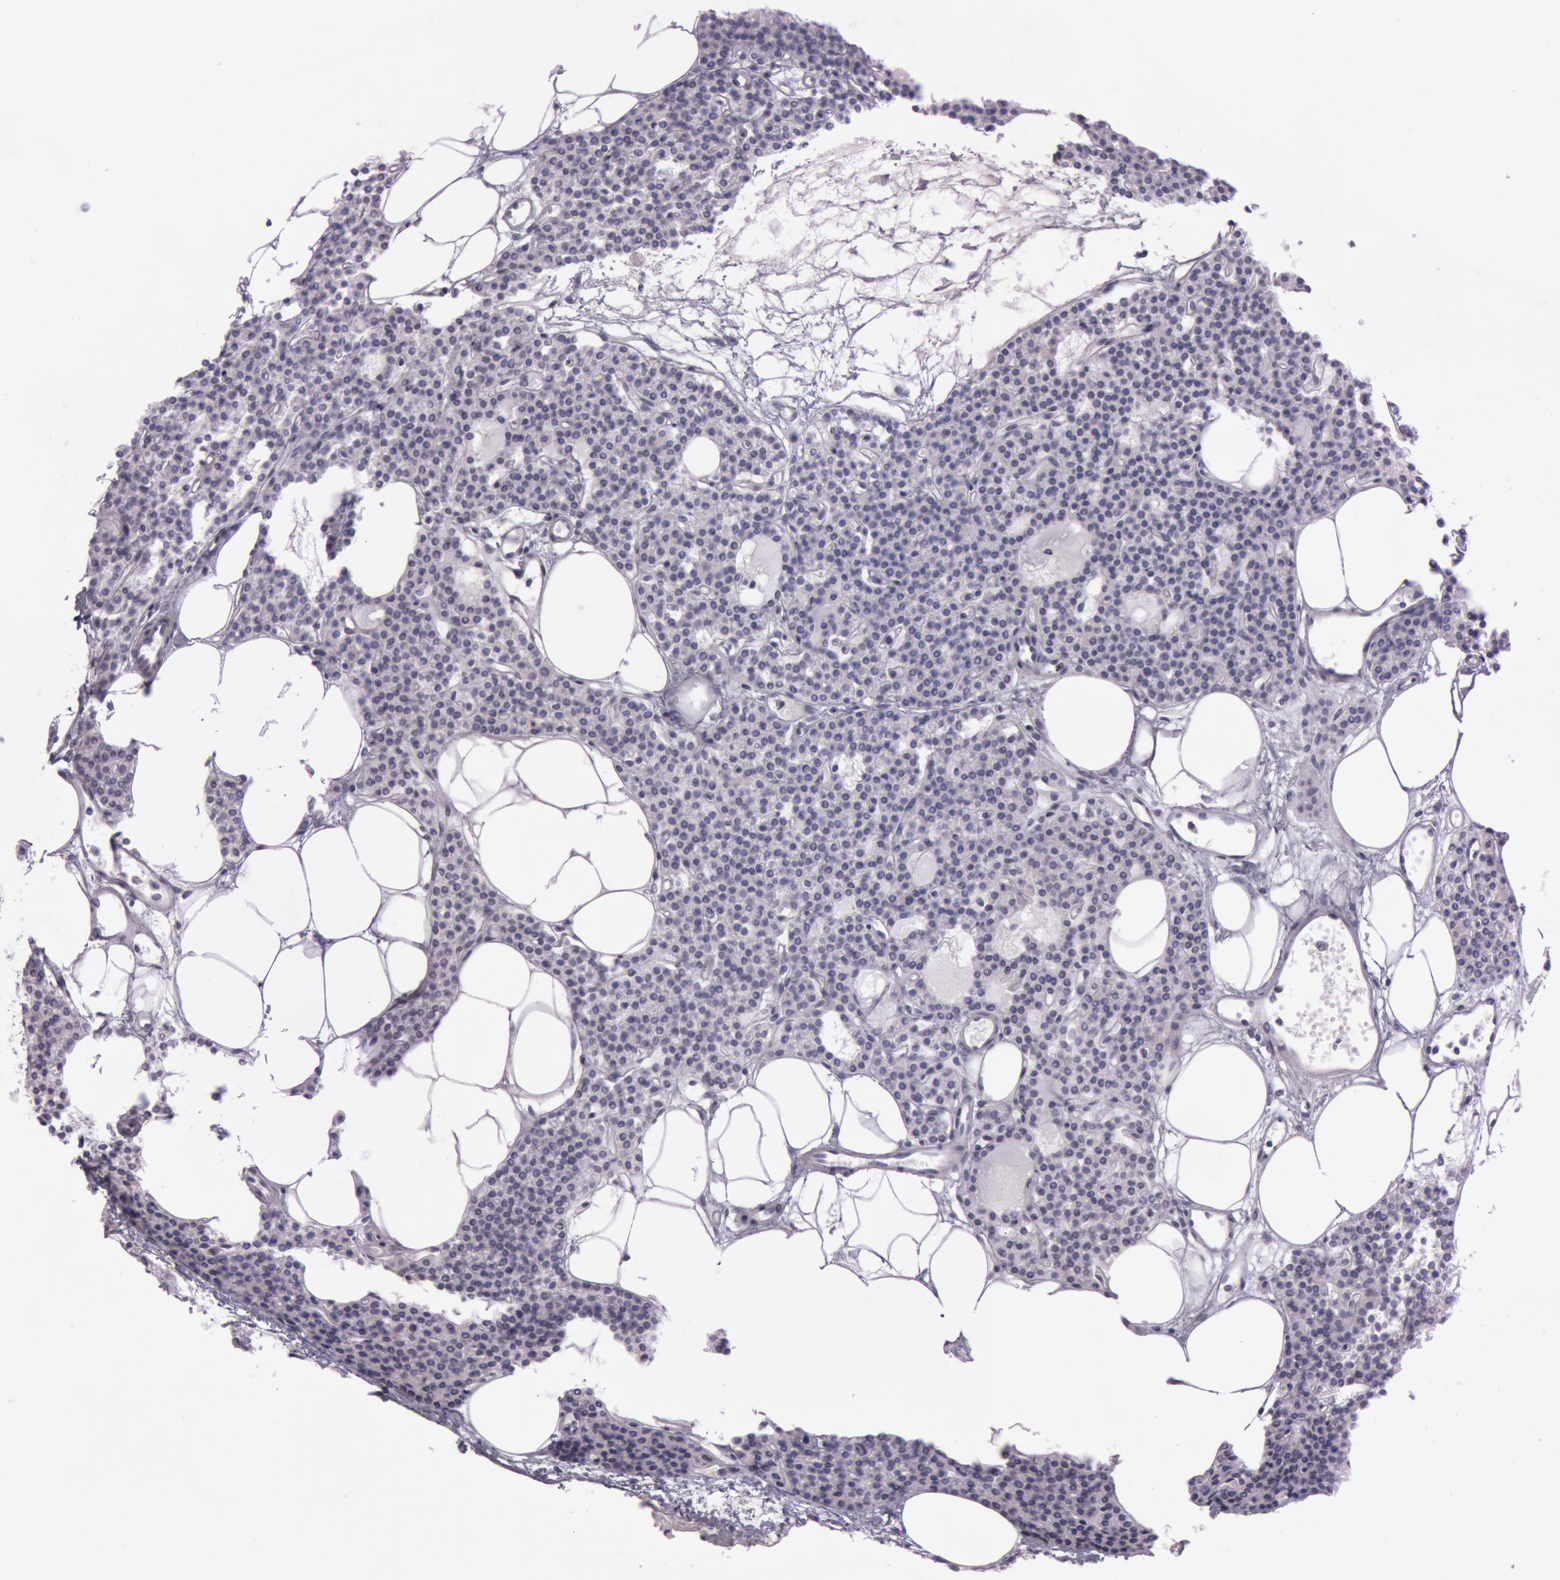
{"staining": {"intensity": "negative", "quantity": "none", "location": "none"}, "tissue": "parathyroid gland", "cell_type": "Glandular cells", "image_type": "normal", "snomed": [{"axis": "morphology", "description": "Normal tissue, NOS"}, {"axis": "topography", "description": "Parathyroid gland"}], "caption": "Immunohistochemical staining of benign human parathyroid gland exhibits no significant expression in glandular cells. Brightfield microscopy of immunohistochemistry (IHC) stained with DAB (brown) and hematoxylin (blue), captured at high magnification.", "gene": "FOLH1", "patient": {"sex": "male", "age": 24}}